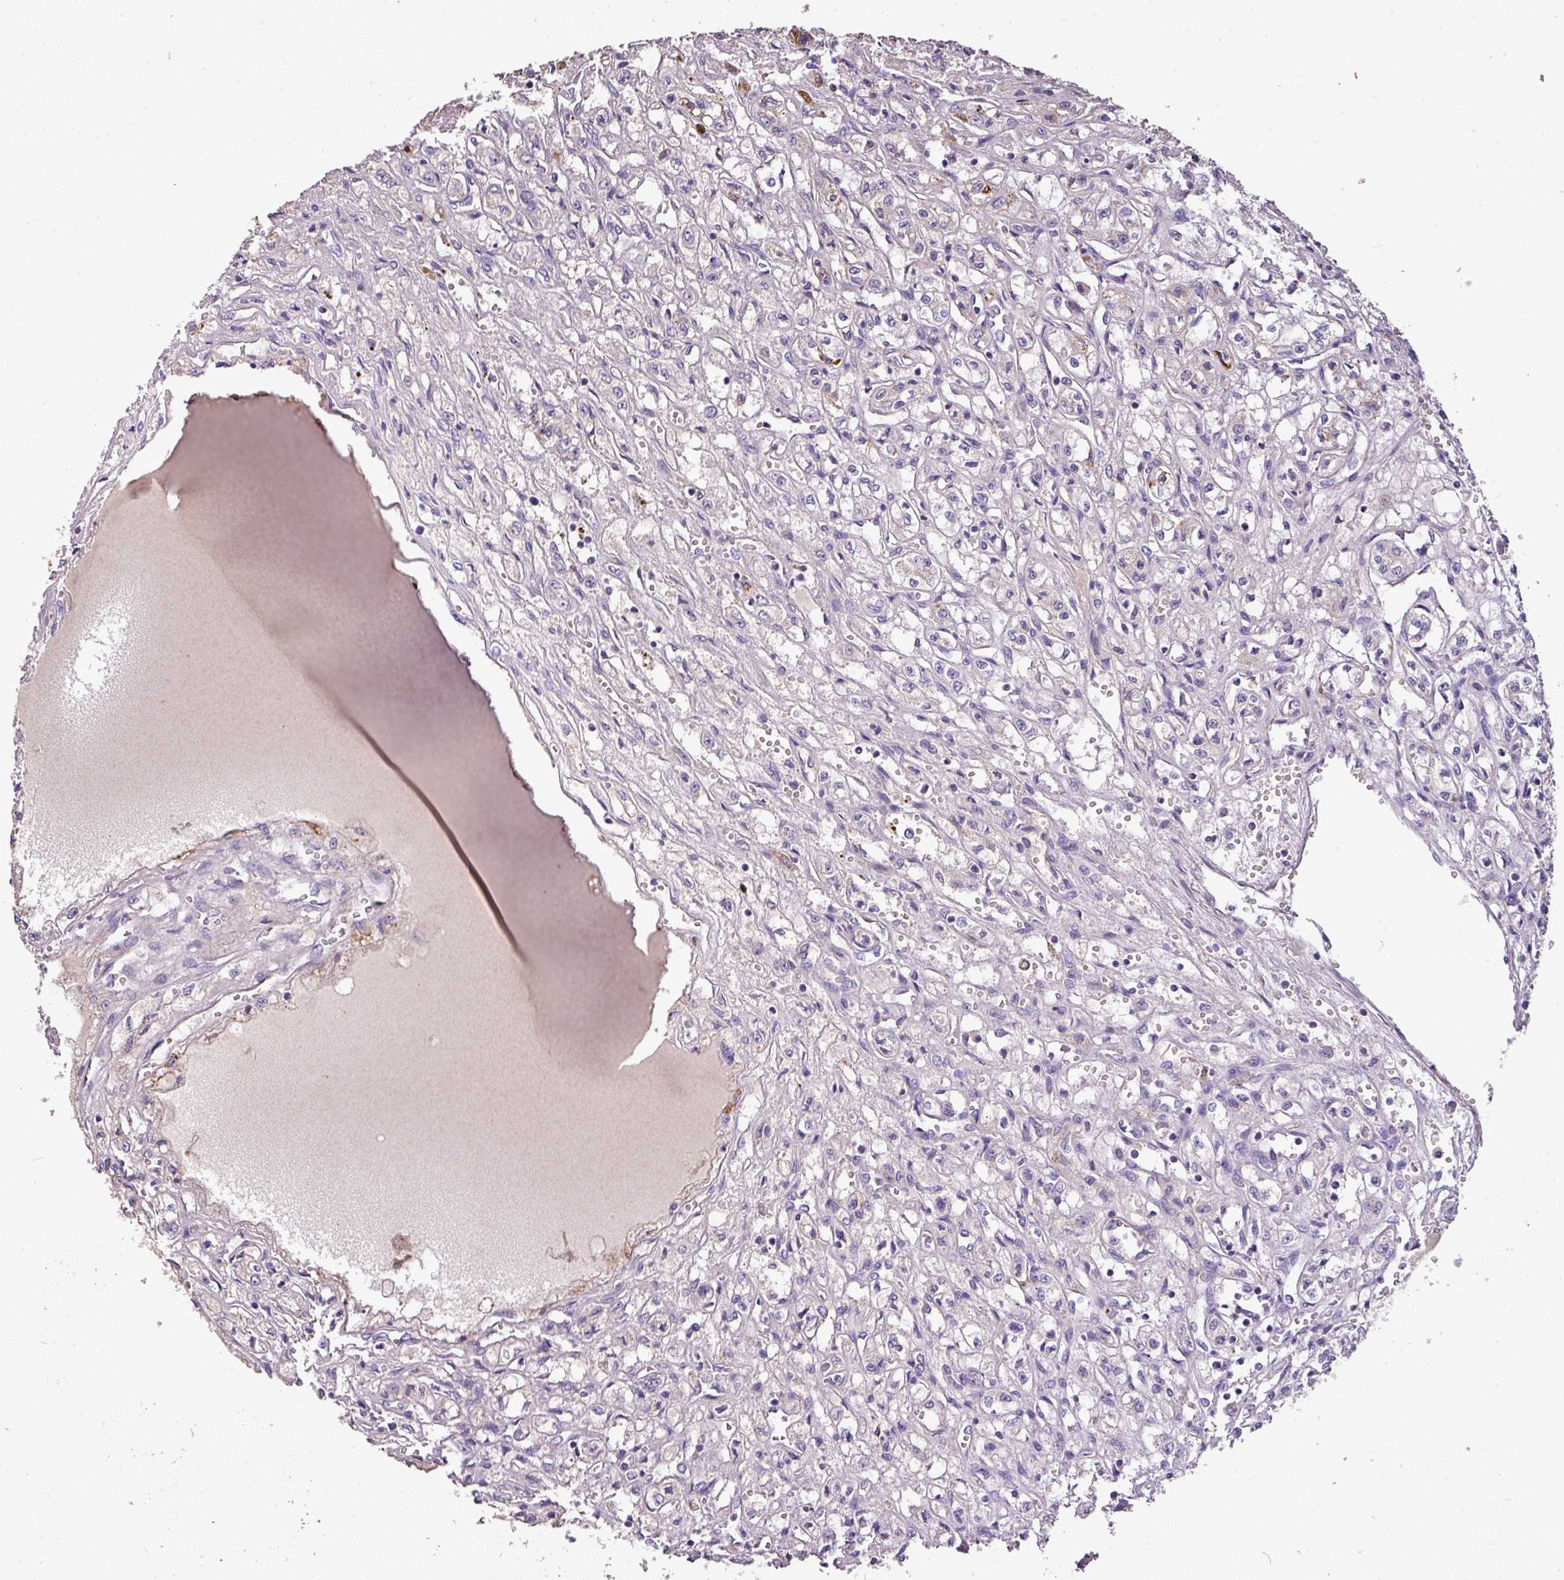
{"staining": {"intensity": "moderate", "quantity": "<25%", "location": "cytoplasmic/membranous"}, "tissue": "renal cancer", "cell_type": "Tumor cells", "image_type": "cancer", "snomed": [{"axis": "morphology", "description": "Adenocarcinoma, NOS"}, {"axis": "topography", "description": "Kidney"}], "caption": "This histopathology image demonstrates immunohistochemistry staining of renal cancer (adenocarcinoma), with low moderate cytoplasmic/membranous positivity in about <25% of tumor cells.", "gene": "ANXA2R", "patient": {"sex": "male", "age": 56}}